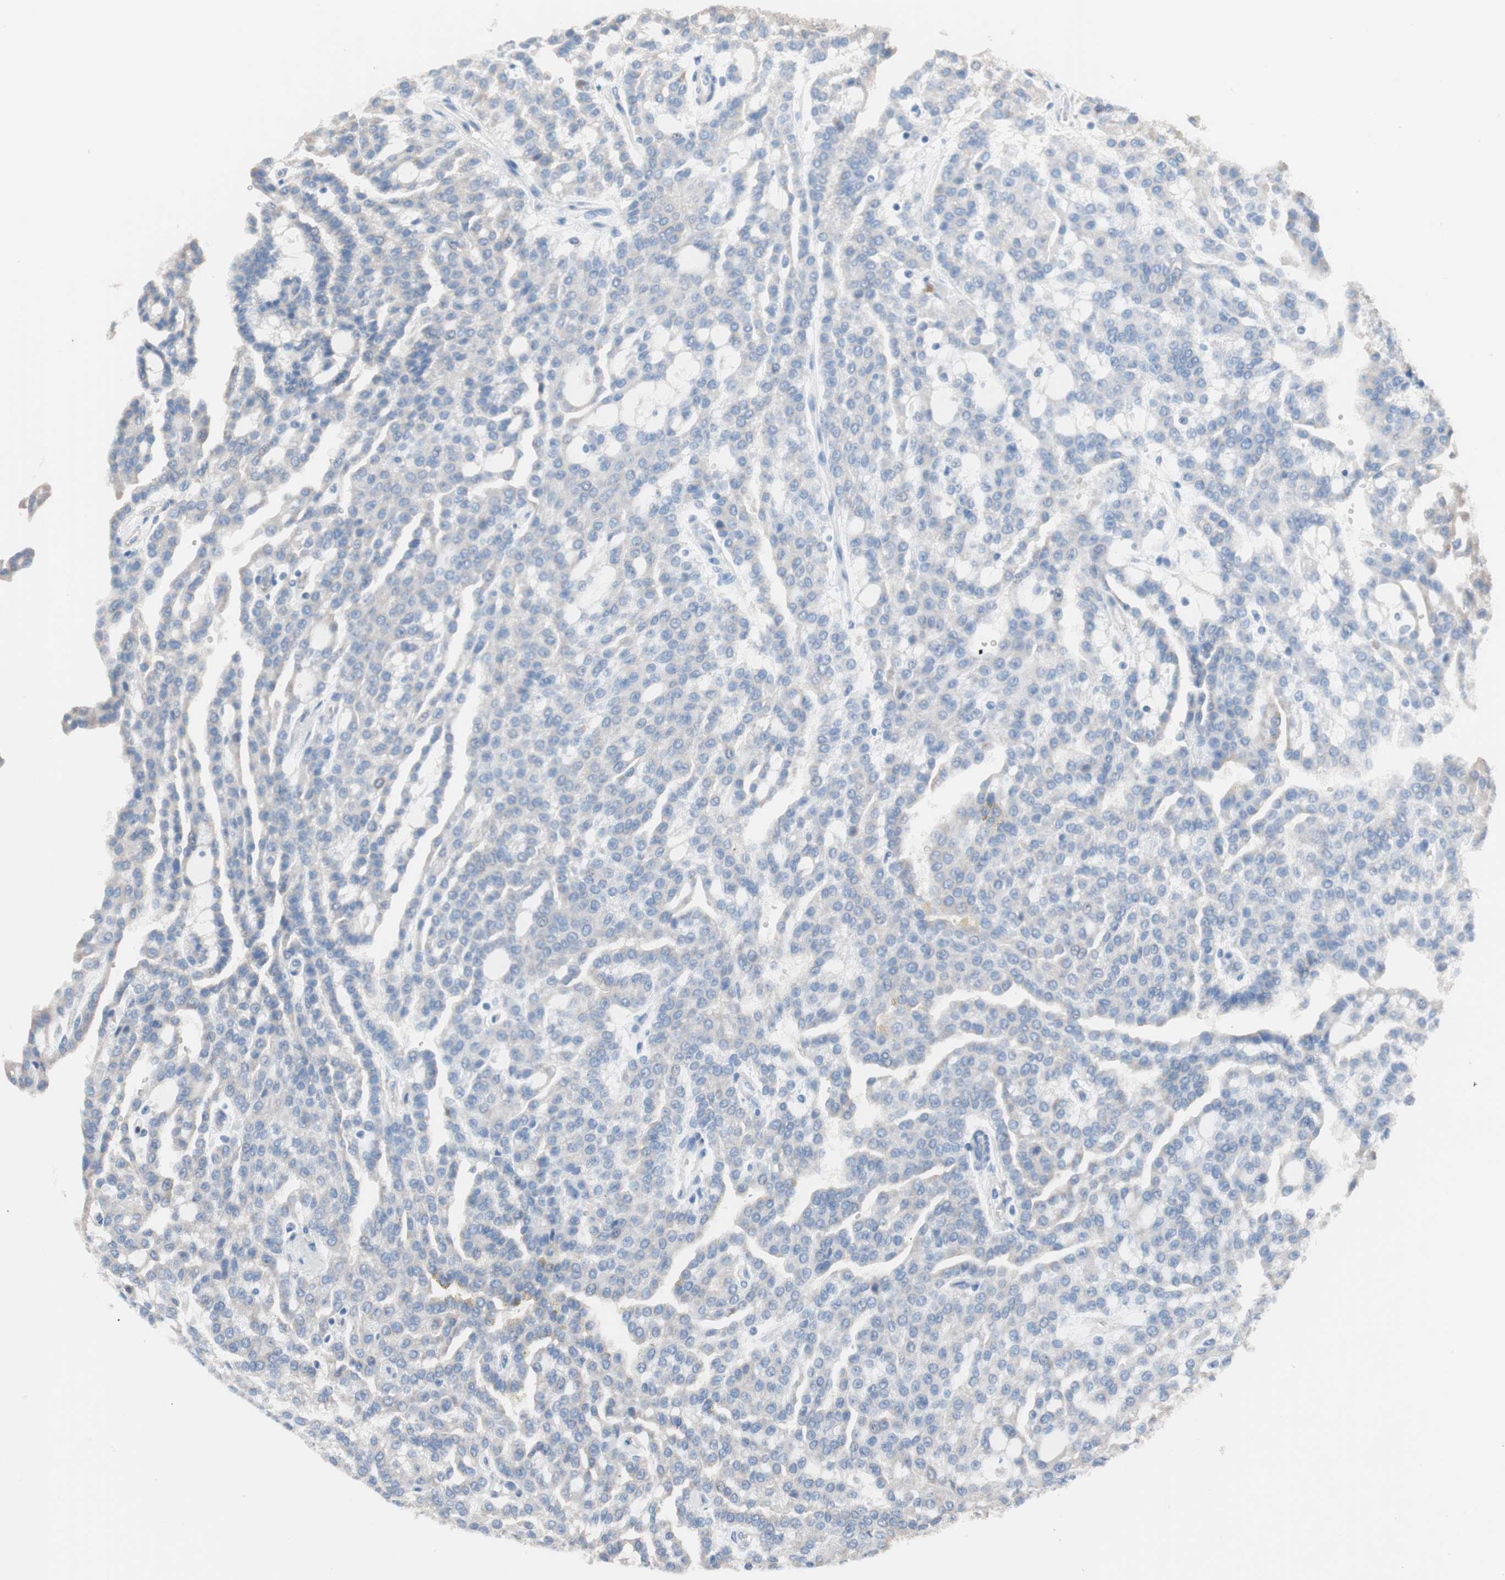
{"staining": {"intensity": "negative", "quantity": "none", "location": "none"}, "tissue": "renal cancer", "cell_type": "Tumor cells", "image_type": "cancer", "snomed": [{"axis": "morphology", "description": "Adenocarcinoma, NOS"}, {"axis": "topography", "description": "Kidney"}], "caption": "Immunohistochemical staining of human adenocarcinoma (renal) exhibits no significant expression in tumor cells.", "gene": "IRS1", "patient": {"sex": "male", "age": 63}}